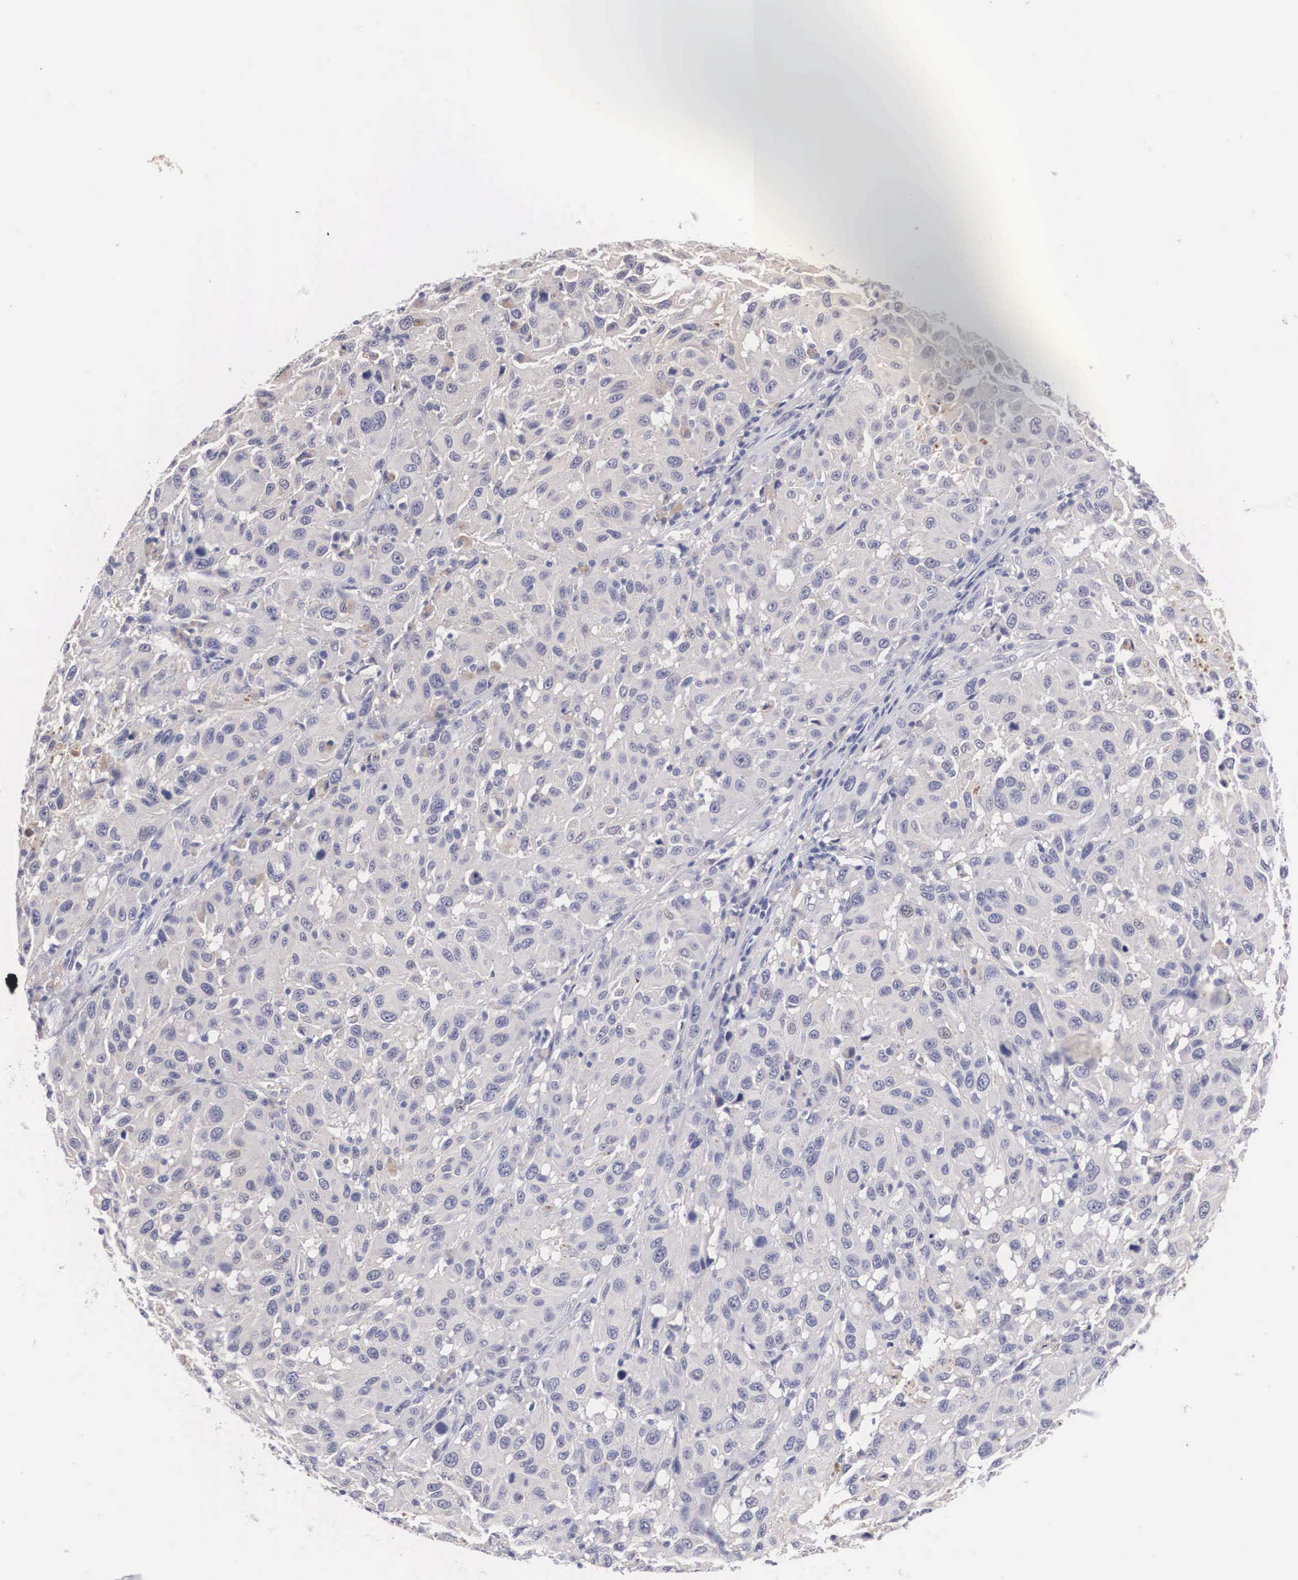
{"staining": {"intensity": "negative", "quantity": "none", "location": "none"}, "tissue": "melanoma", "cell_type": "Tumor cells", "image_type": "cancer", "snomed": [{"axis": "morphology", "description": "Malignant melanoma, NOS"}, {"axis": "topography", "description": "Skin"}], "caption": "An immunohistochemistry photomicrograph of malignant melanoma is shown. There is no staining in tumor cells of malignant melanoma.", "gene": "ABHD4", "patient": {"sex": "female", "age": 77}}